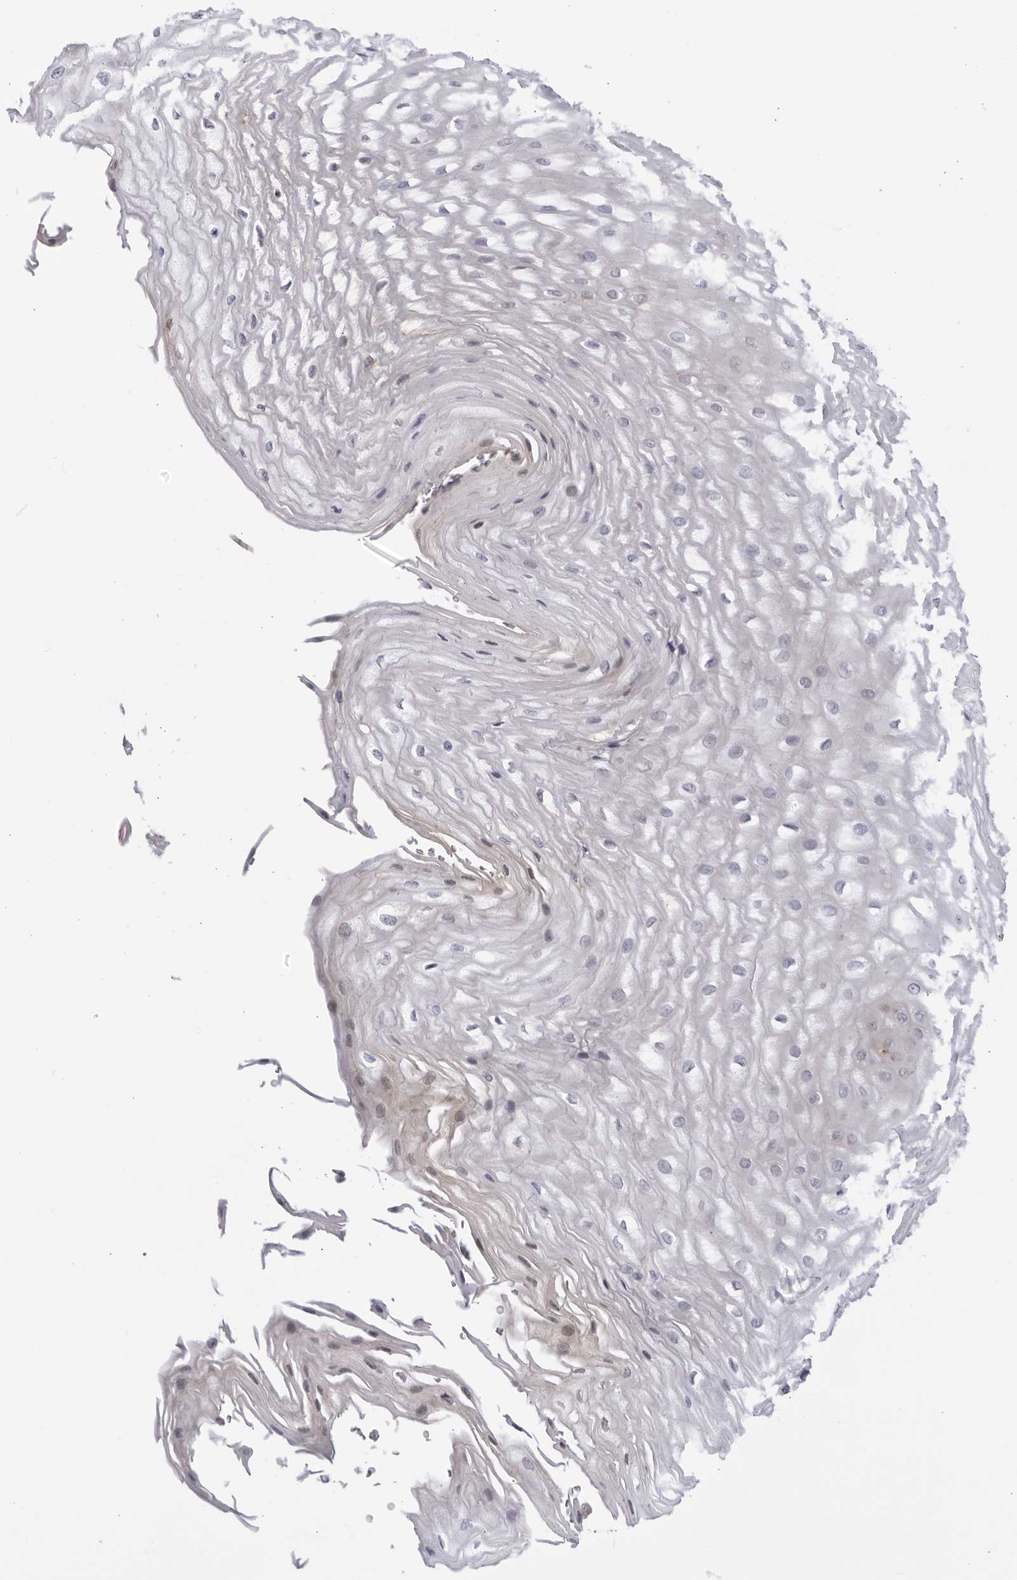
{"staining": {"intensity": "moderate", "quantity": "<25%", "location": "cytoplasmic/membranous,nuclear"}, "tissue": "esophagus", "cell_type": "Squamous epithelial cells", "image_type": "normal", "snomed": [{"axis": "morphology", "description": "Normal tissue, NOS"}, {"axis": "topography", "description": "Esophagus"}], "caption": "An image of esophagus stained for a protein exhibits moderate cytoplasmic/membranous,nuclear brown staining in squamous epithelial cells. (IHC, brightfield microscopy, high magnification).", "gene": "CNBD1", "patient": {"sex": "male", "age": 54}}